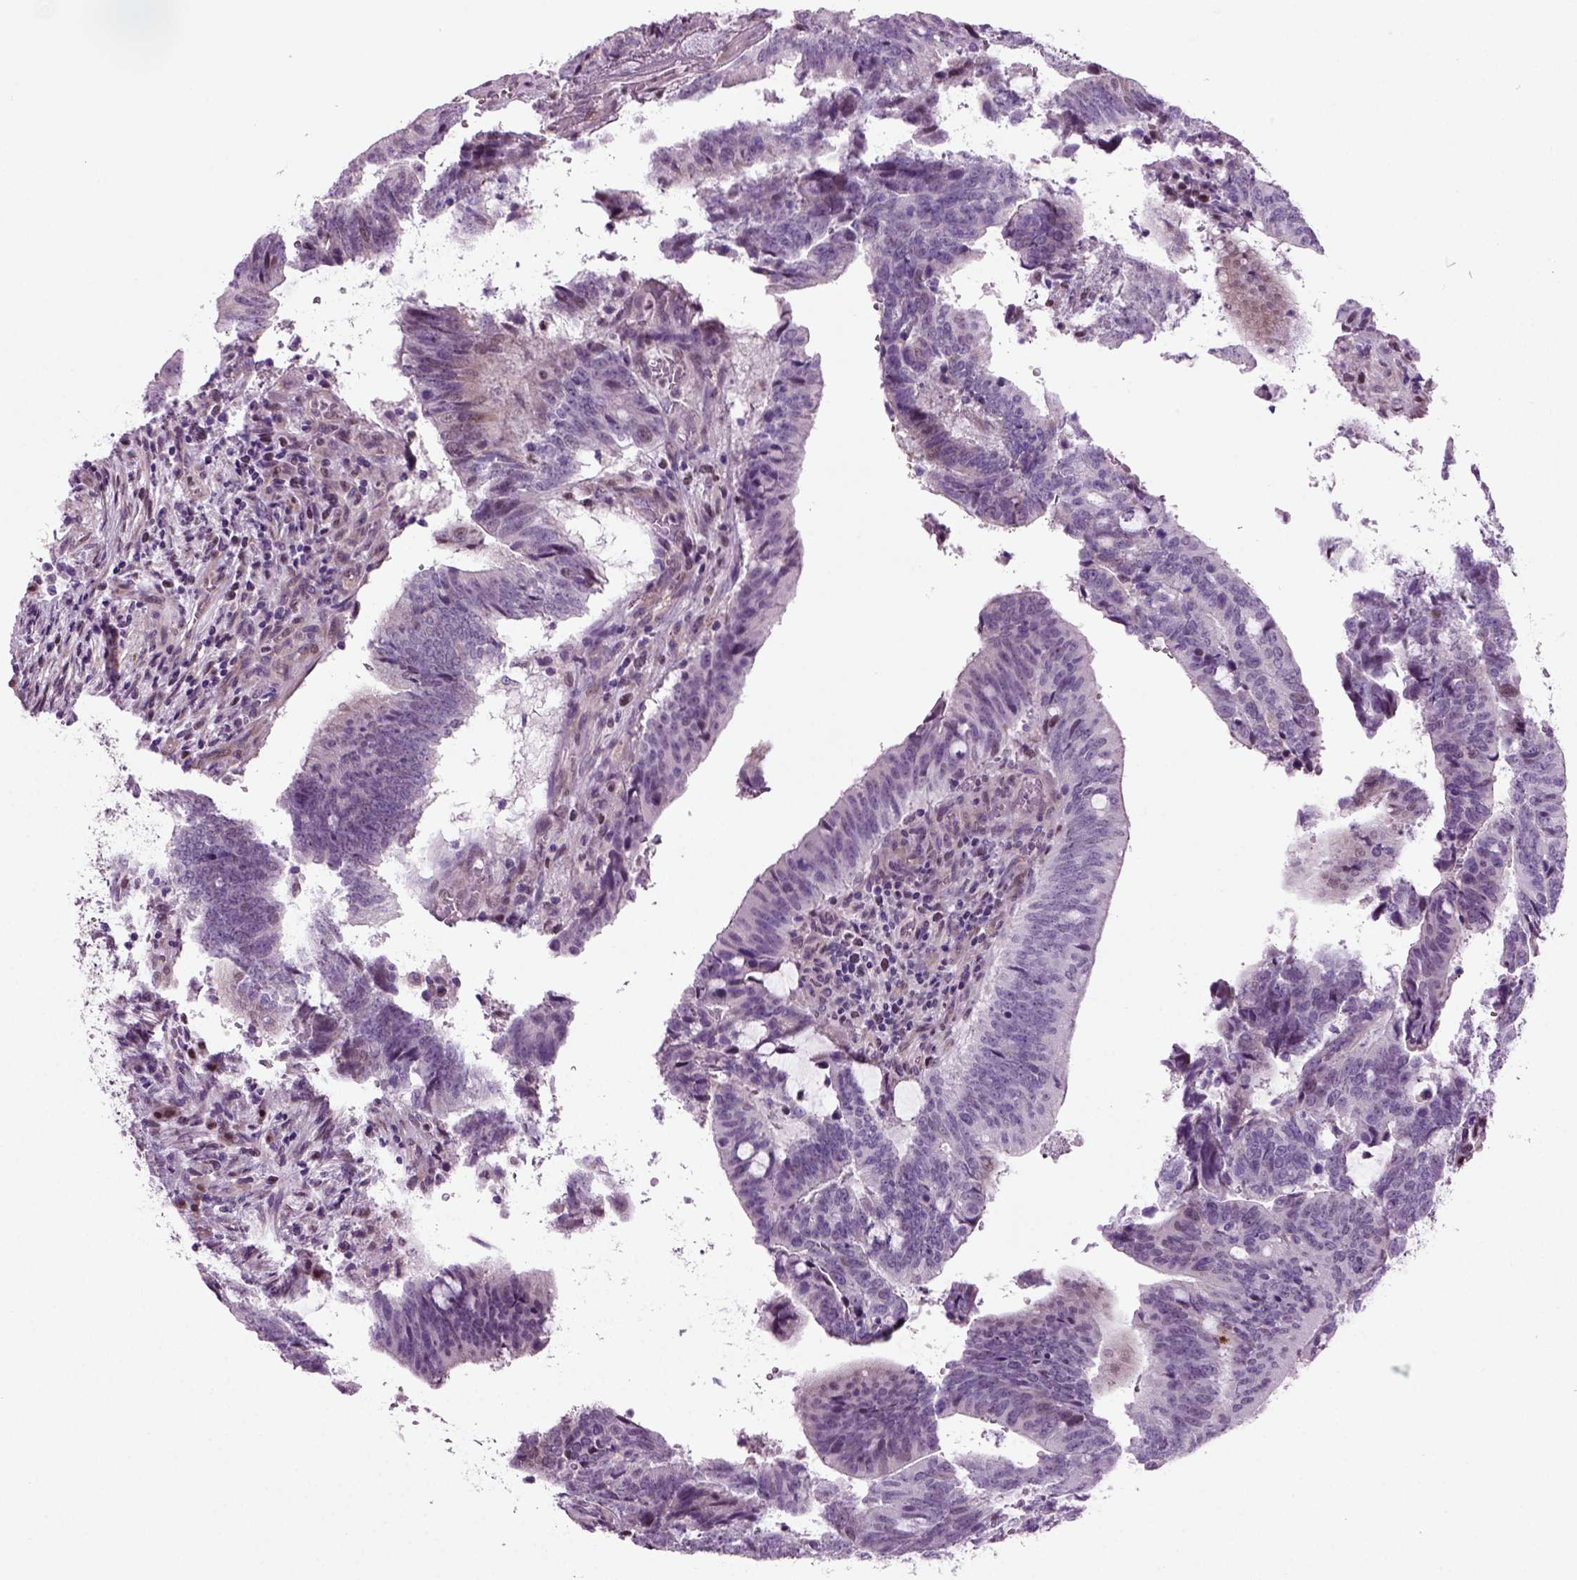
{"staining": {"intensity": "negative", "quantity": "none", "location": "none"}, "tissue": "colorectal cancer", "cell_type": "Tumor cells", "image_type": "cancer", "snomed": [{"axis": "morphology", "description": "Adenocarcinoma, NOS"}, {"axis": "topography", "description": "Colon"}], "caption": "The micrograph exhibits no staining of tumor cells in colorectal cancer.", "gene": "ARID3A", "patient": {"sex": "female", "age": 43}}